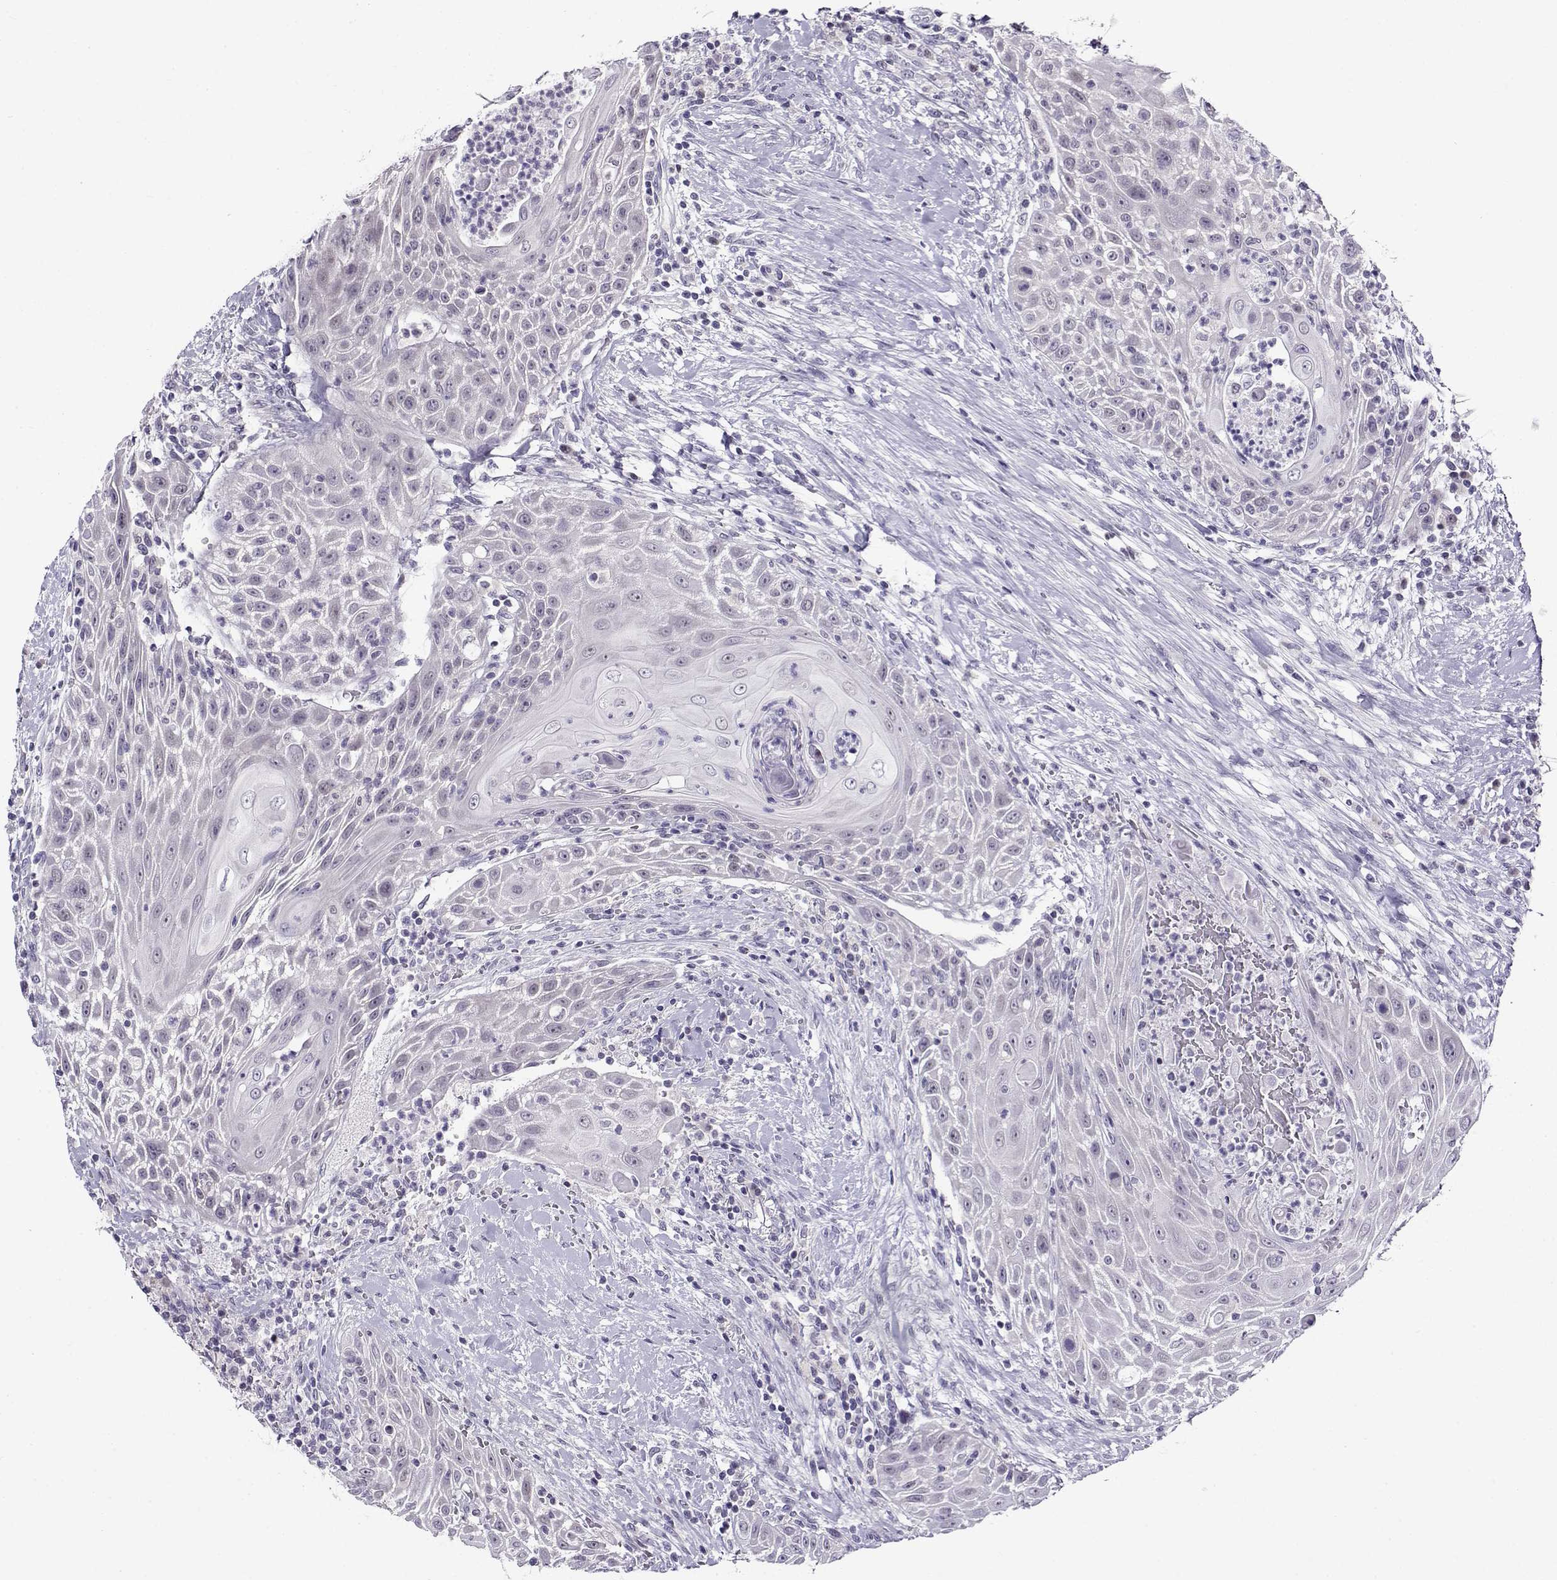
{"staining": {"intensity": "negative", "quantity": "none", "location": "none"}, "tissue": "head and neck cancer", "cell_type": "Tumor cells", "image_type": "cancer", "snomed": [{"axis": "morphology", "description": "Squamous cell carcinoma, NOS"}, {"axis": "topography", "description": "Head-Neck"}], "caption": "A high-resolution image shows immunohistochemistry staining of head and neck cancer (squamous cell carcinoma), which exhibits no significant positivity in tumor cells. (Immunohistochemistry (ihc), brightfield microscopy, high magnification).", "gene": "FEZF1", "patient": {"sex": "male", "age": 69}}